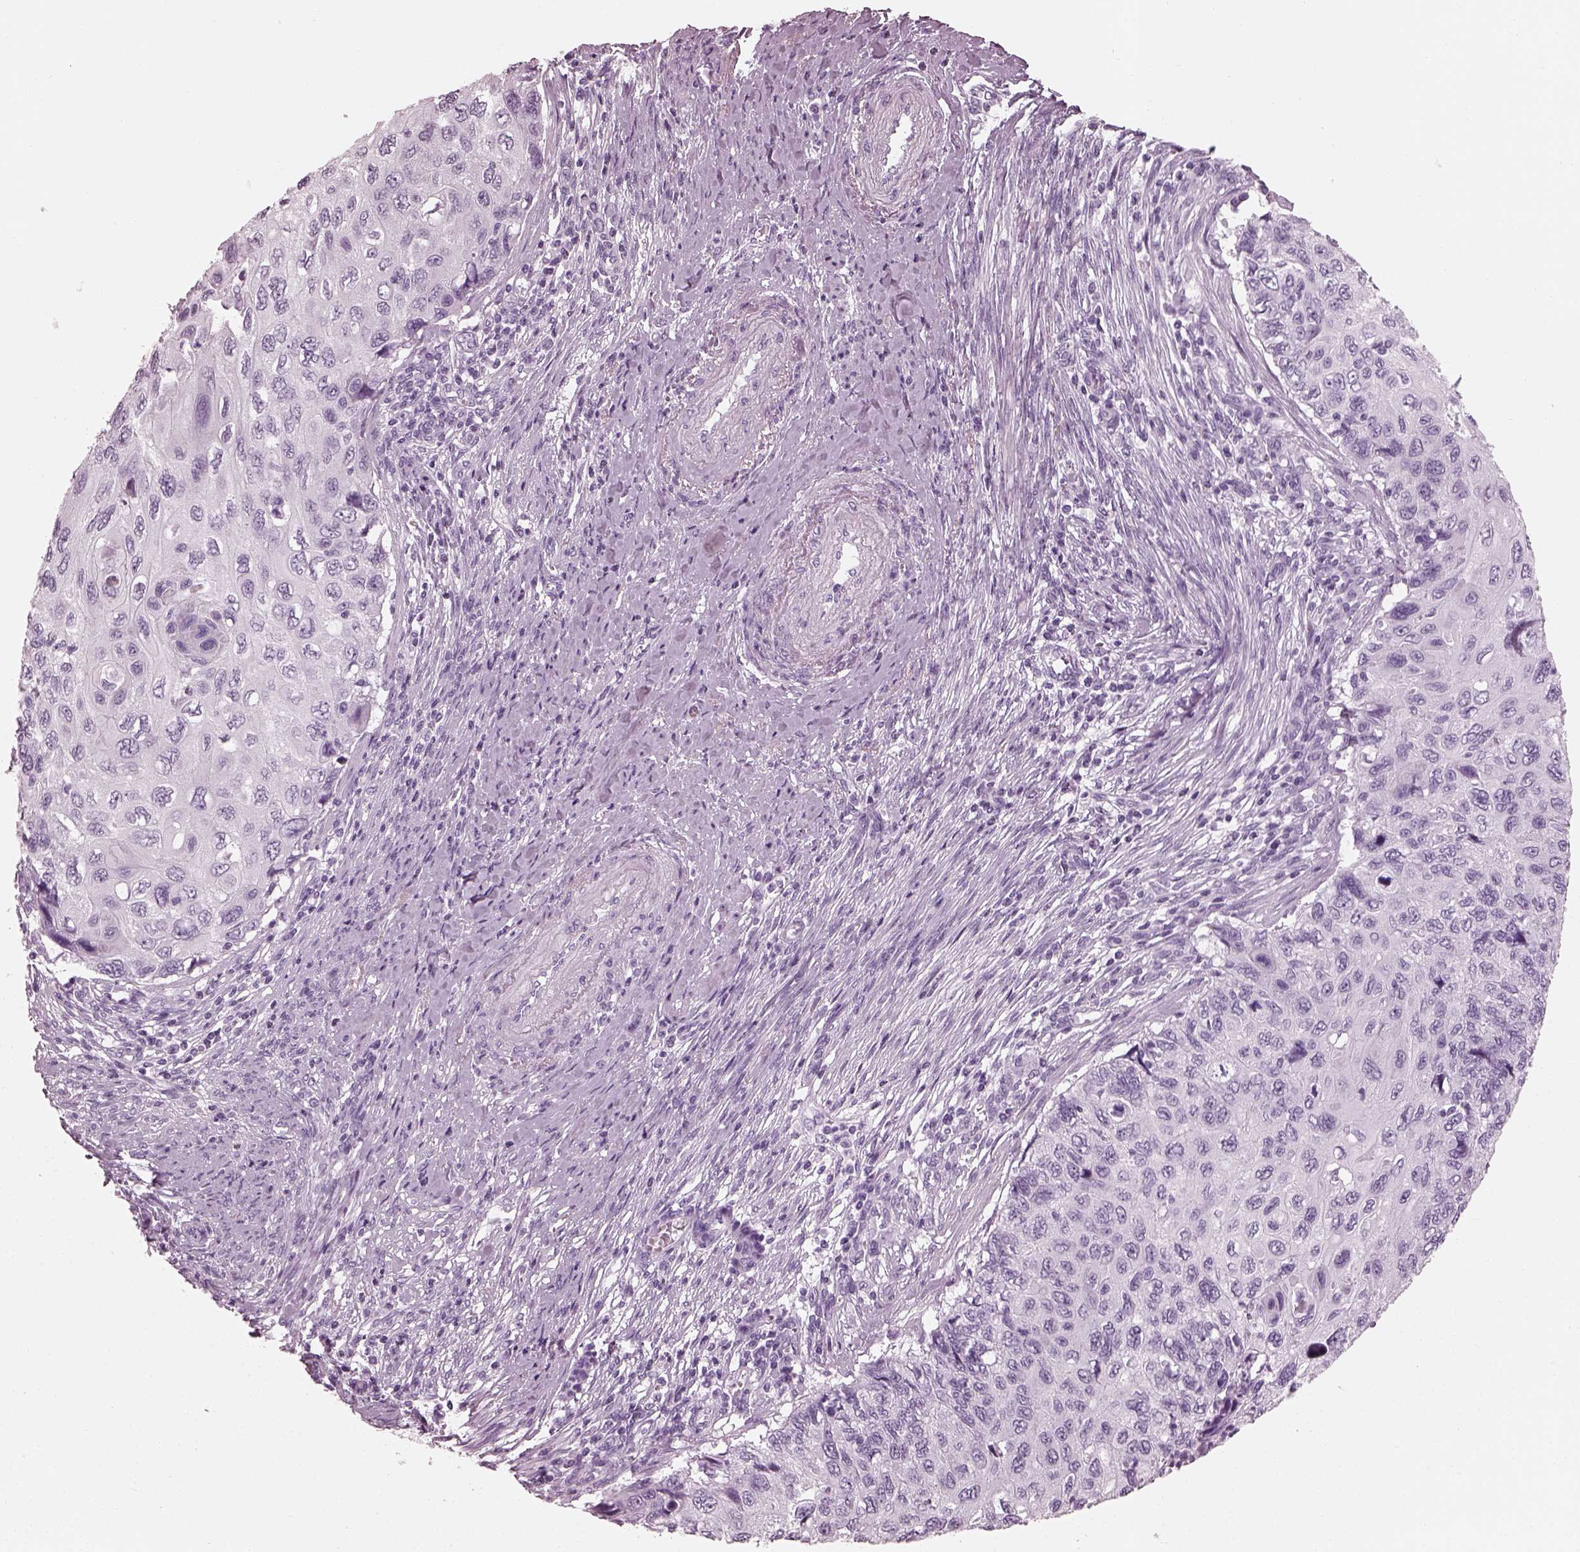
{"staining": {"intensity": "negative", "quantity": "none", "location": "none"}, "tissue": "cervical cancer", "cell_type": "Tumor cells", "image_type": "cancer", "snomed": [{"axis": "morphology", "description": "Squamous cell carcinoma, NOS"}, {"axis": "topography", "description": "Cervix"}], "caption": "Immunohistochemical staining of cervical cancer reveals no significant positivity in tumor cells. (Brightfield microscopy of DAB (3,3'-diaminobenzidine) immunohistochemistry at high magnification).", "gene": "TCHHL1", "patient": {"sex": "female", "age": 70}}